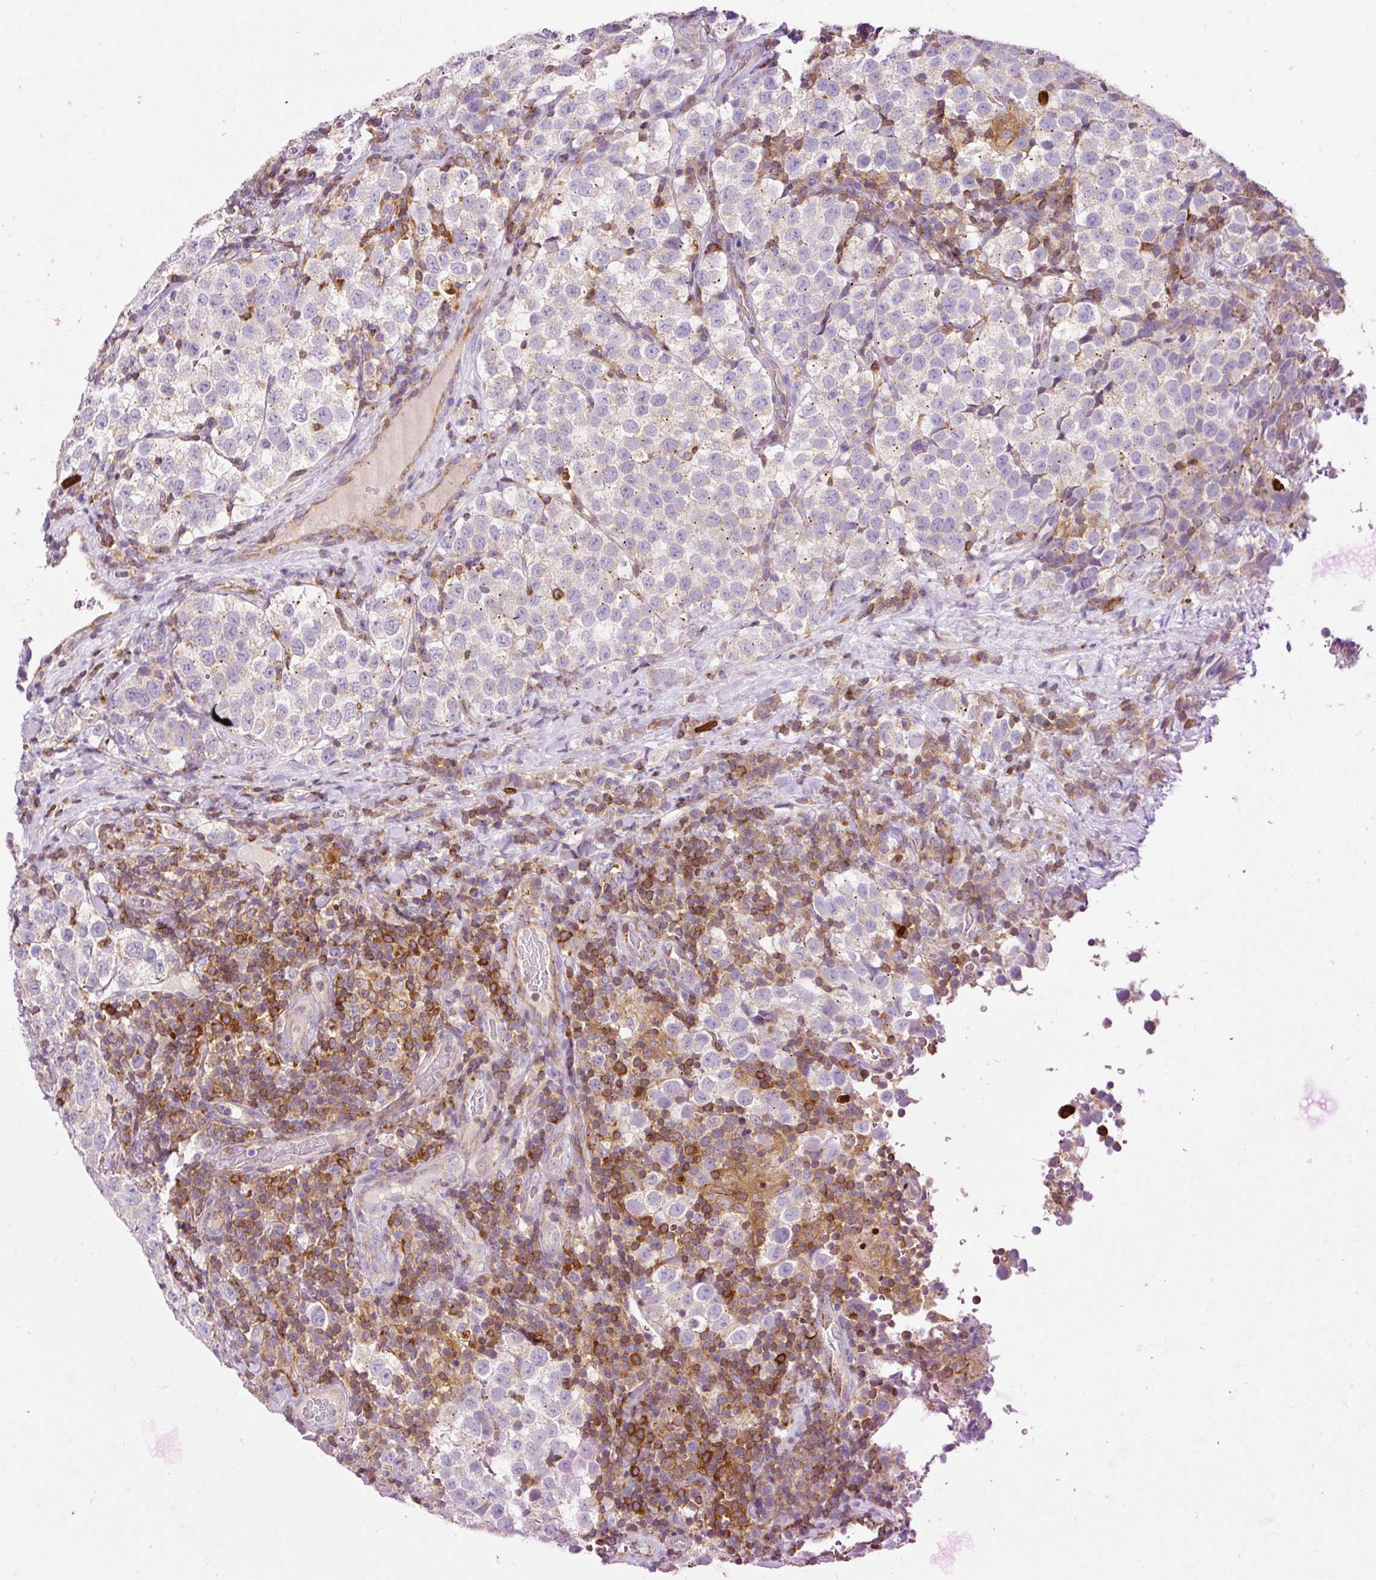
{"staining": {"intensity": "negative", "quantity": "none", "location": "none"}, "tissue": "testis cancer", "cell_type": "Tumor cells", "image_type": "cancer", "snomed": [{"axis": "morphology", "description": "Seminoma, NOS"}, {"axis": "topography", "description": "Testis"}], "caption": "Immunohistochemistry image of neoplastic tissue: testis seminoma stained with DAB (3,3'-diaminobenzidine) exhibits no significant protein expression in tumor cells.", "gene": "CD83", "patient": {"sex": "male", "age": 34}}